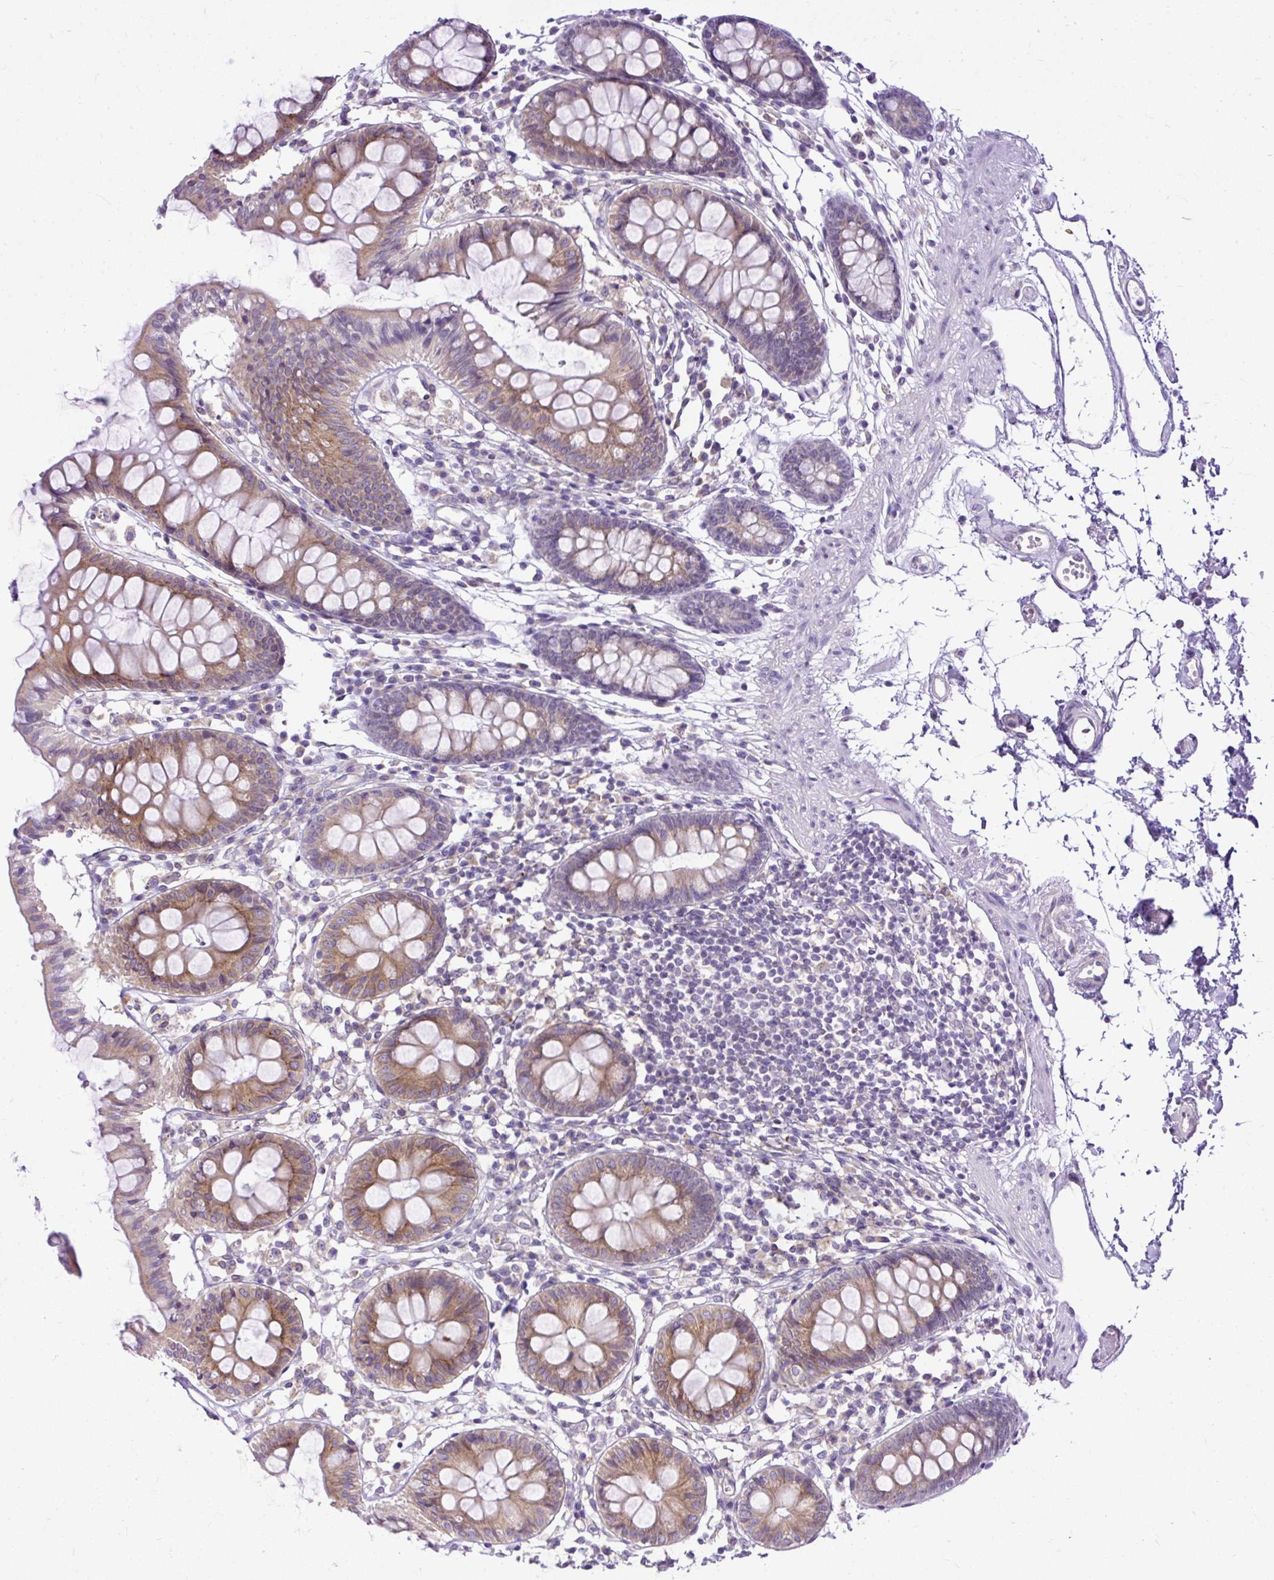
{"staining": {"intensity": "negative", "quantity": "none", "location": "none"}, "tissue": "colon", "cell_type": "Endothelial cells", "image_type": "normal", "snomed": [{"axis": "morphology", "description": "Normal tissue, NOS"}, {"axis": "topography", "description": "Colon"}], "caption": "The IHC micrograph has no significant positivity in endothelial cells of colon. Nuclei are stained in blue.", "gene": "AMFR", "patient": {"sex": "female", "age": 84}}